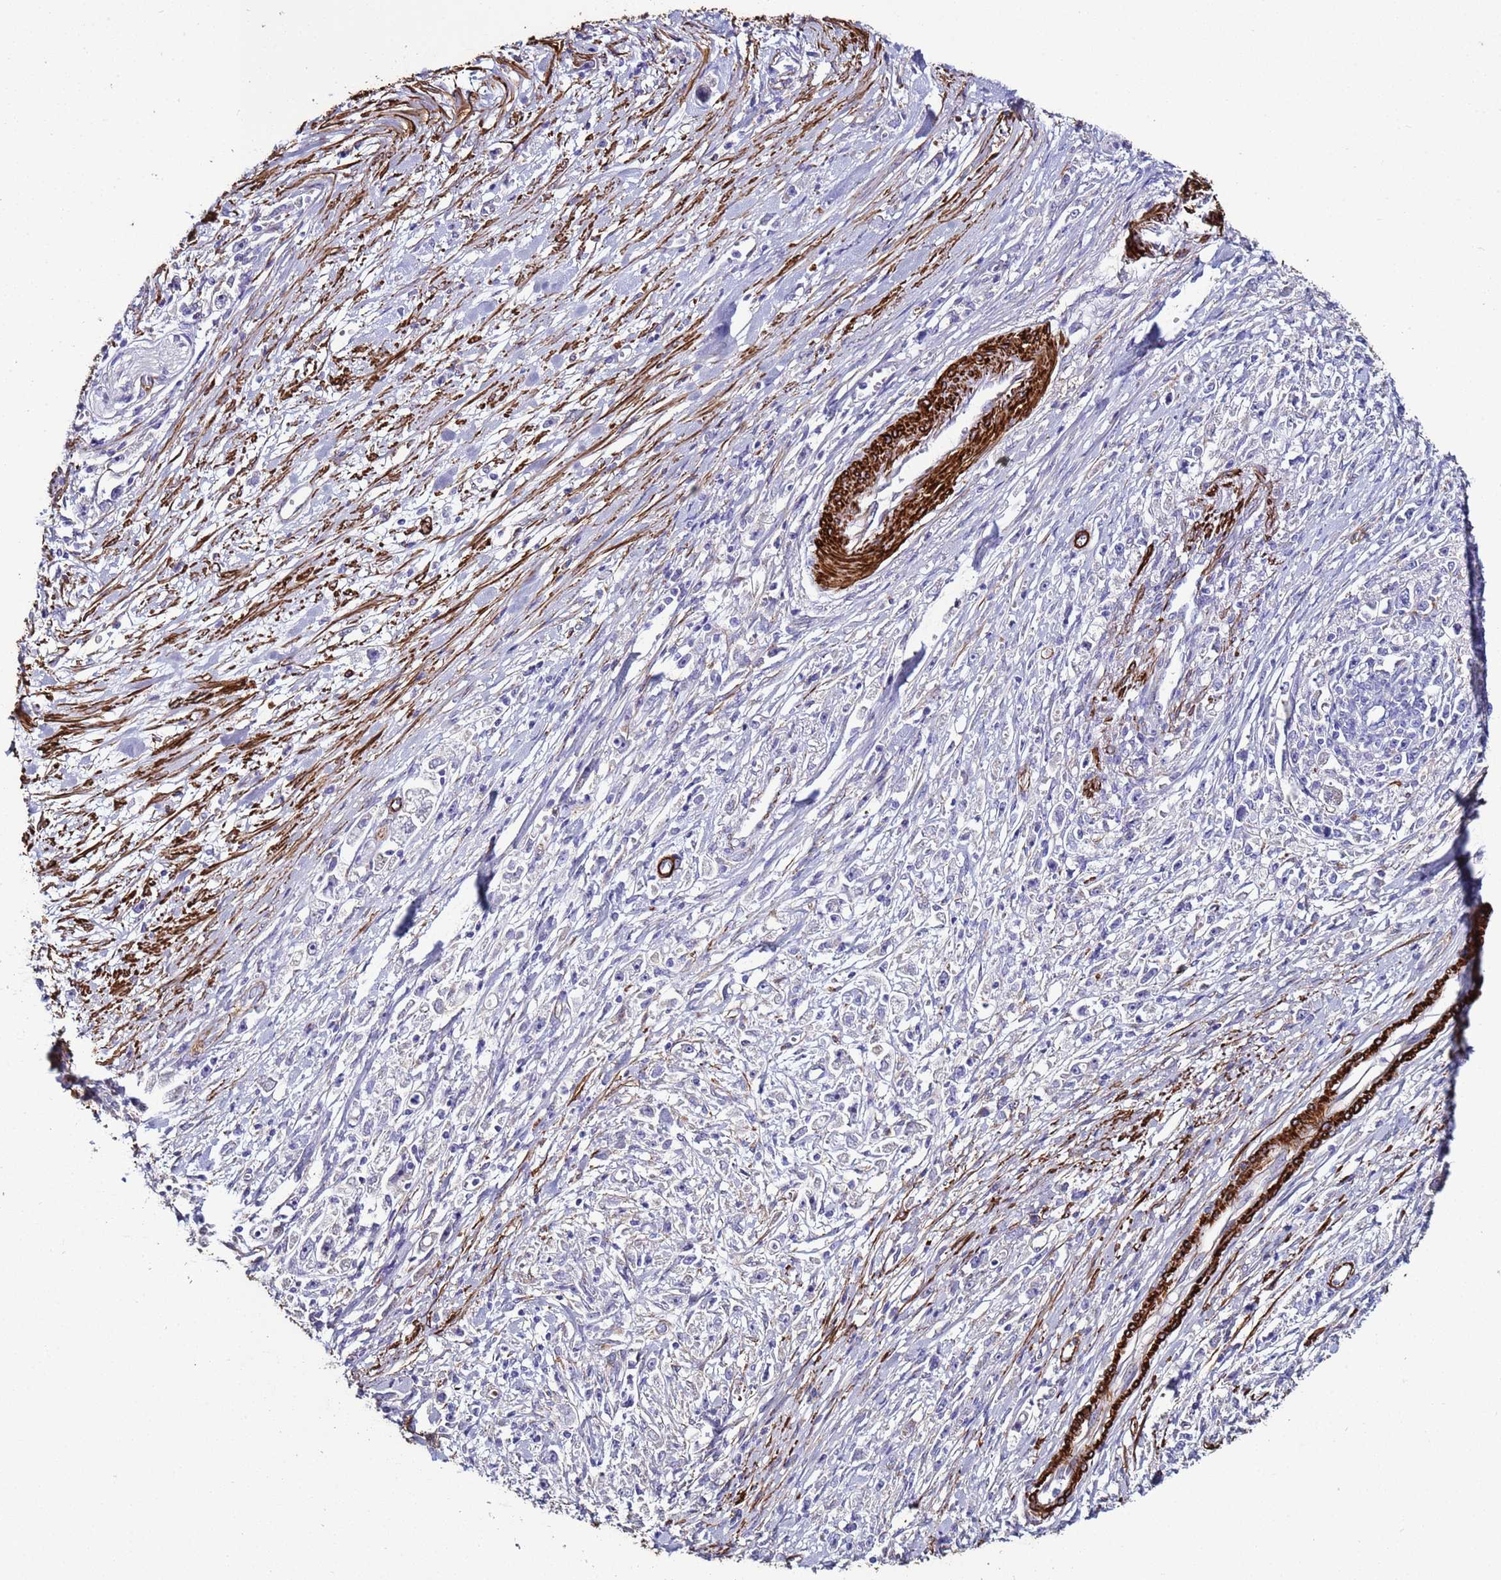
{"staining": {"intensity": "negative", "quantity": "none", "location": "none"}, "tissue": "stomach cancer", "cell_type": "Tumor cells", "image_type": "cancer", "snomed": [{"axis": "morphology", "description": "Adenocarcinoma, NOS"}, {"axis": "topography", "description": "Stomach"}], "caption": "This is an IHC photomicrograph of stomach cancer. There is no staining in tumor cells.", "gene": "RABL2B", "patient": {"sex": "female", "age": 59}}